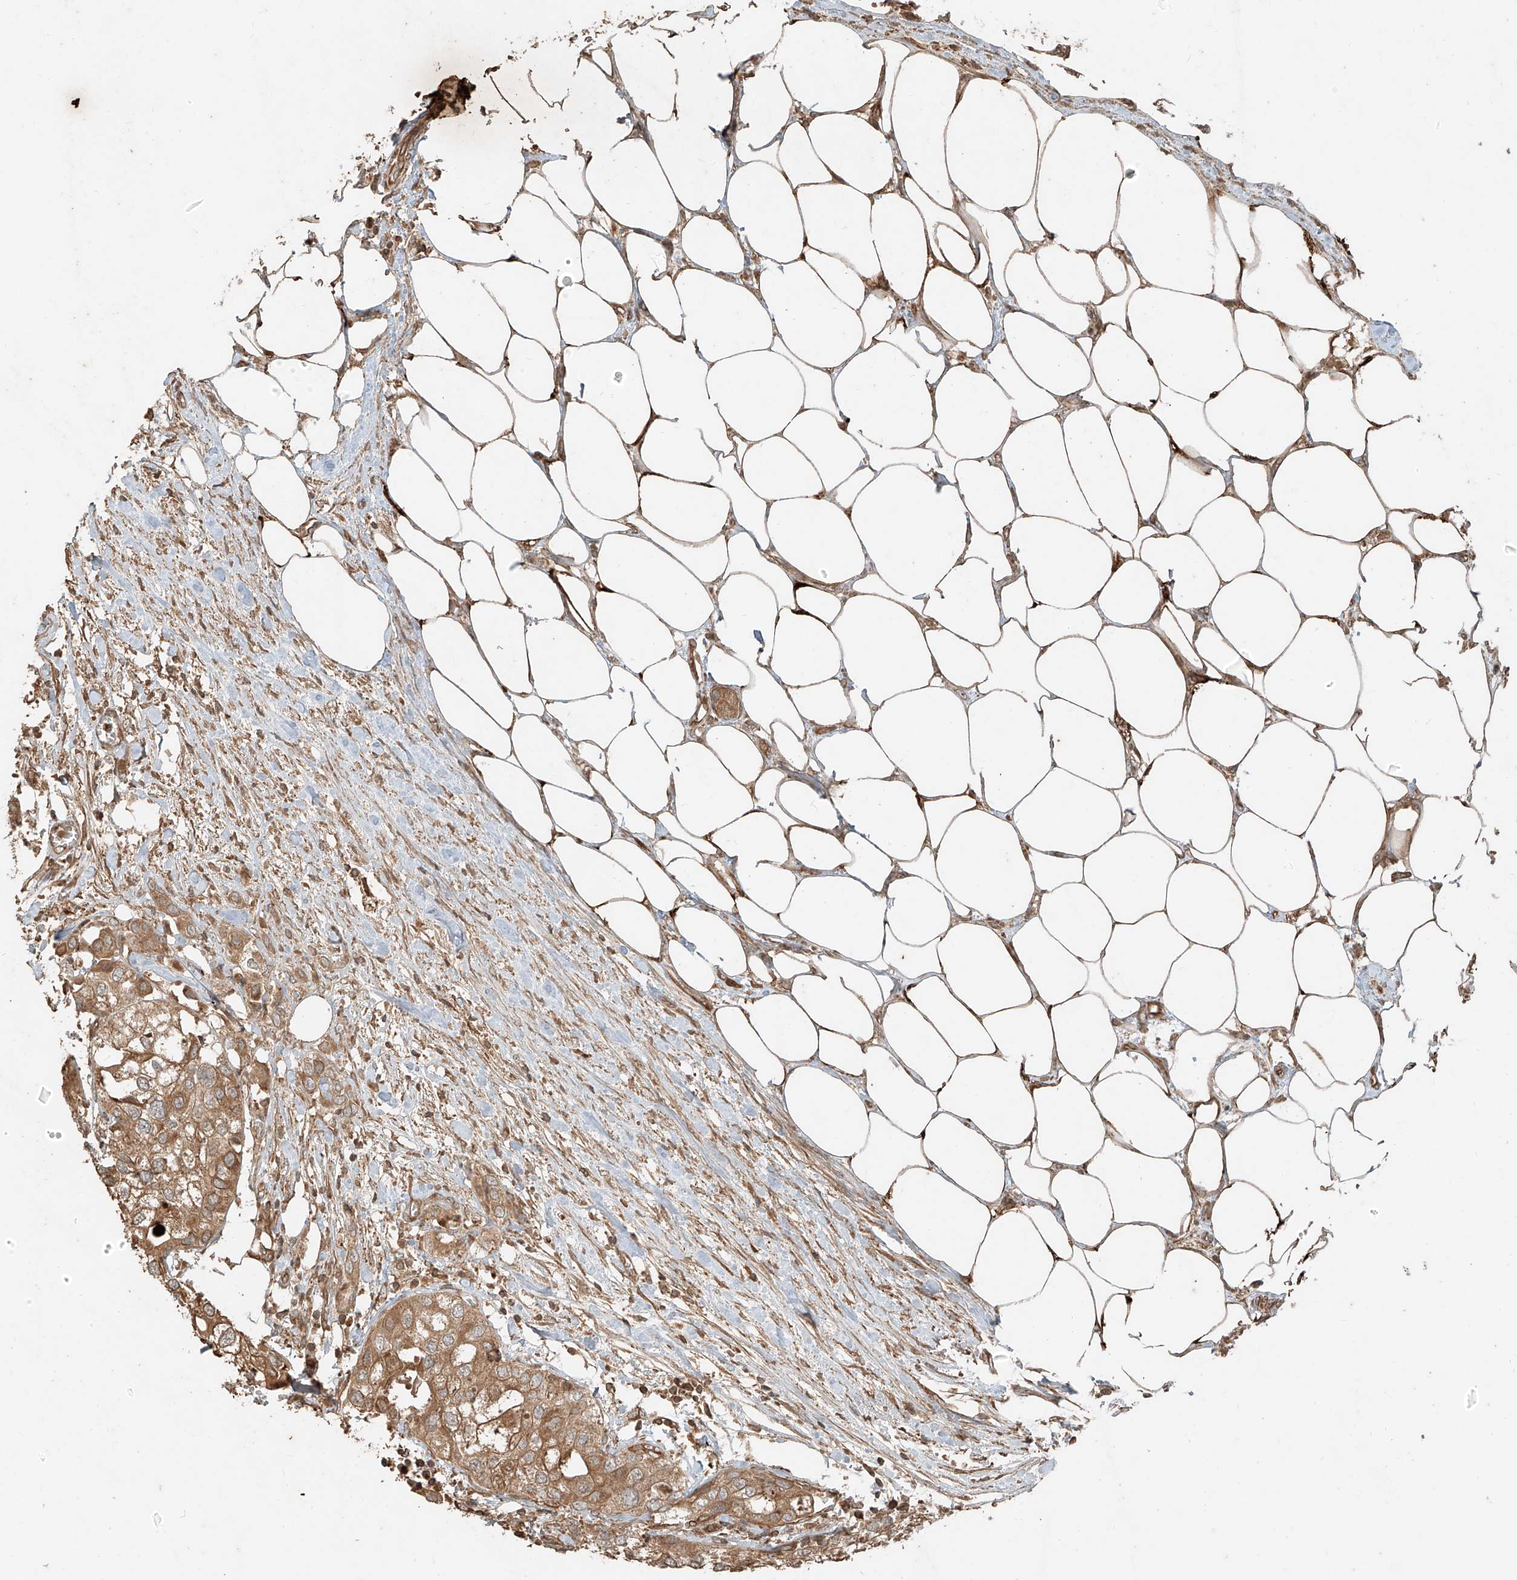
{"staining": {"intensity": "moderate", "quantity": ">75%", "location": "cytoplasmic/membranous"}, "tissue": "urothelial cancer", "cell_type": "Tumor cells", "image_type": "cancer", "snomed": [{"axis": "morphology", "description": "Urothelial carcinoma, High grade"}, {"axis": "topography", "description": "Urinary bladder"}], "caption": "An image of high-grade urothelial carcinoma stained for a protein shows moderate cytoplasmic/membranous brown staining in tumor cells. The protein is shown in brown color, while the nuclei are stained blue.", "gene": "ANKZF1", "patient": {"sex": "male", "age": 64}}